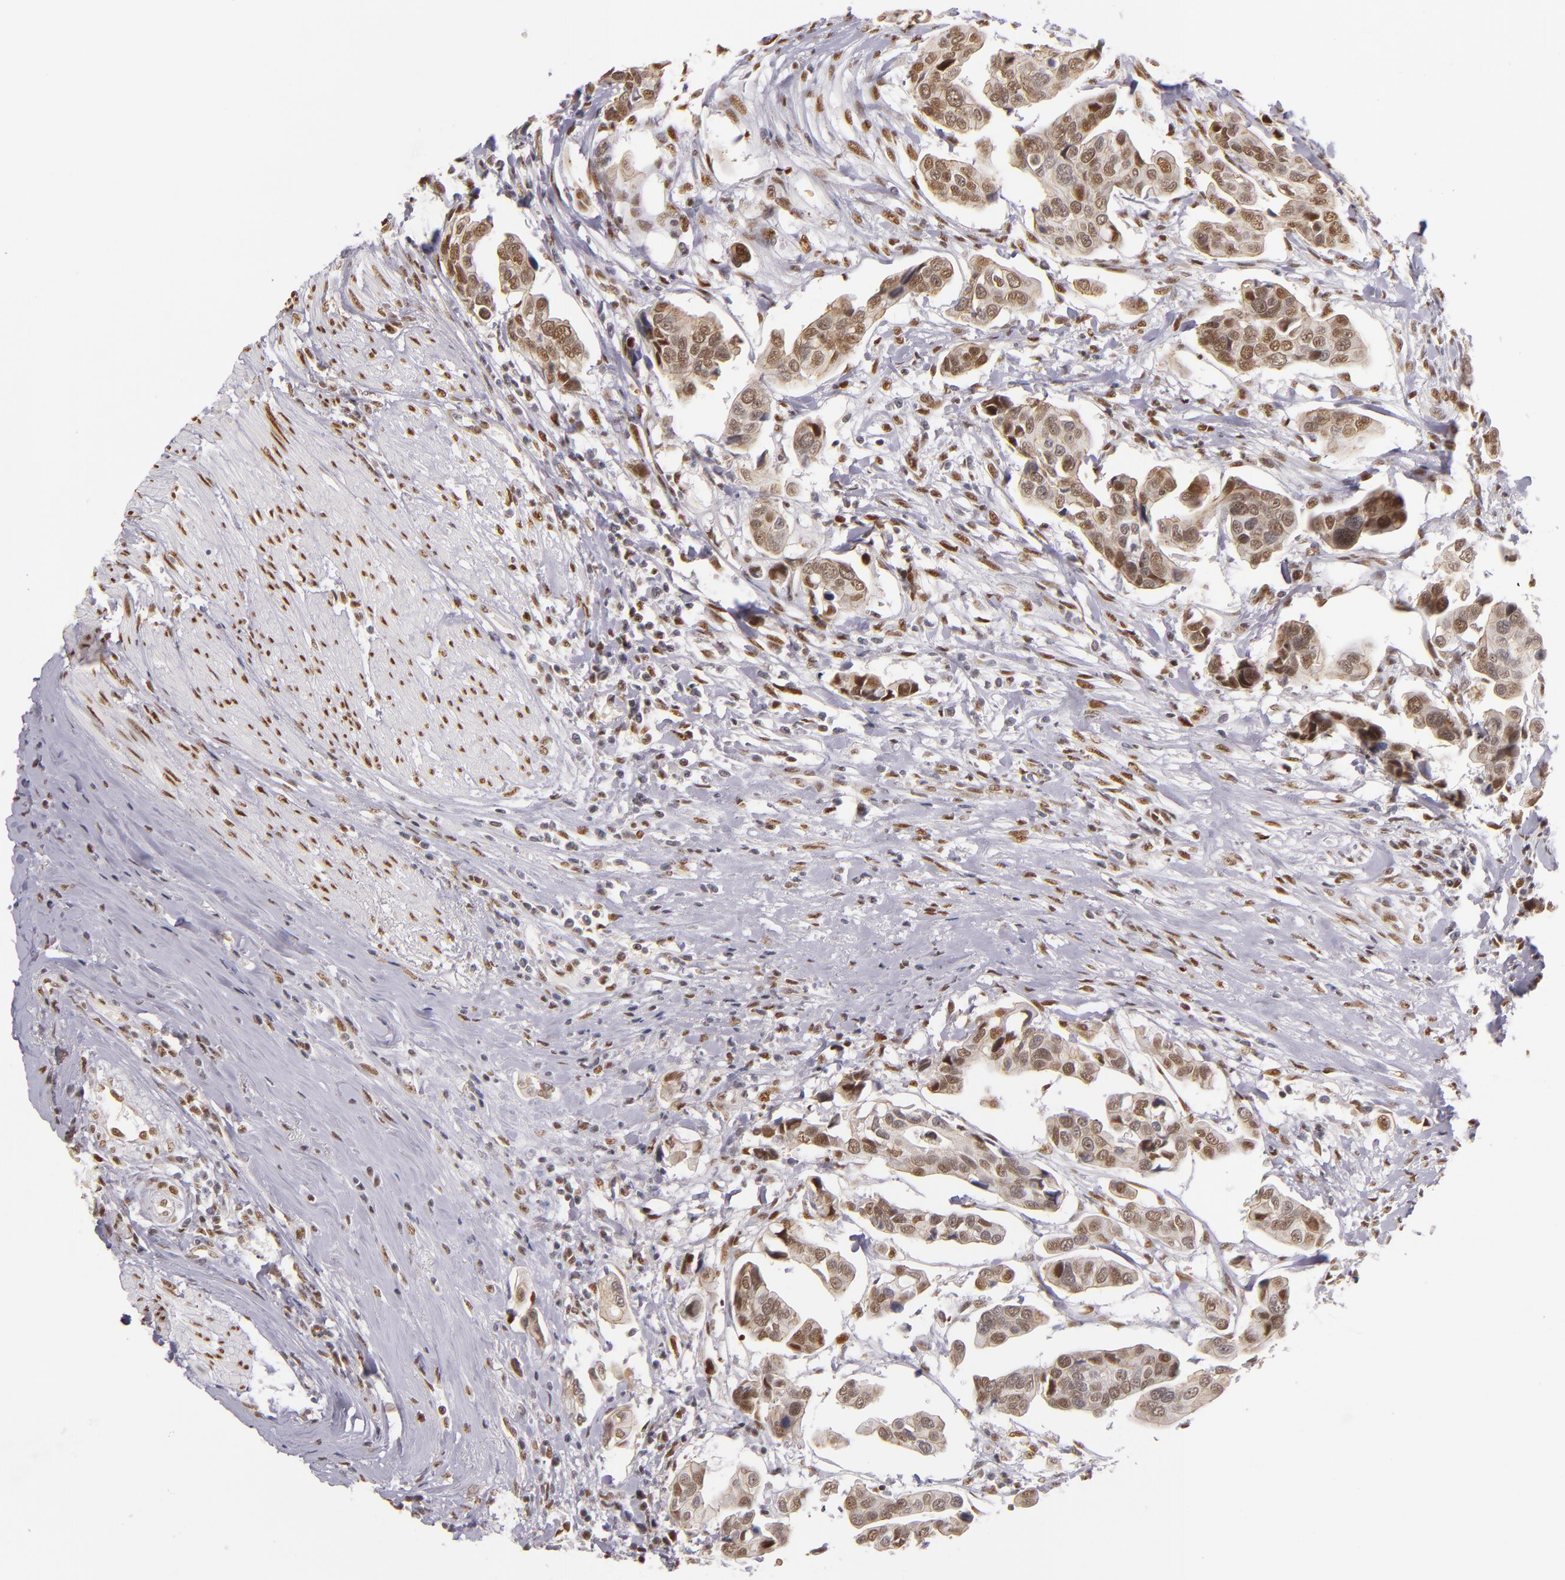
{"staining": {"intensity": "moderate", "quantity": ">75%", "location": "nuclear"}, "tissue": "urothelial cancer", "cell_type": "Tumor cells", "image_type": "cancer", "snomed": [{"axis": "morphology", "description": "Adenocarcinoma, NOS"}, {"axis": "topography", "description": "Urinary bladder"}], "caption": "Urothelial cancer was stained to show a protein in brown. There is medium levels of moderate nuclear expression in approximately >75% of tumor cells.", "gene": "NCOR2", "patient": {"sex": "male", "age": 61}}